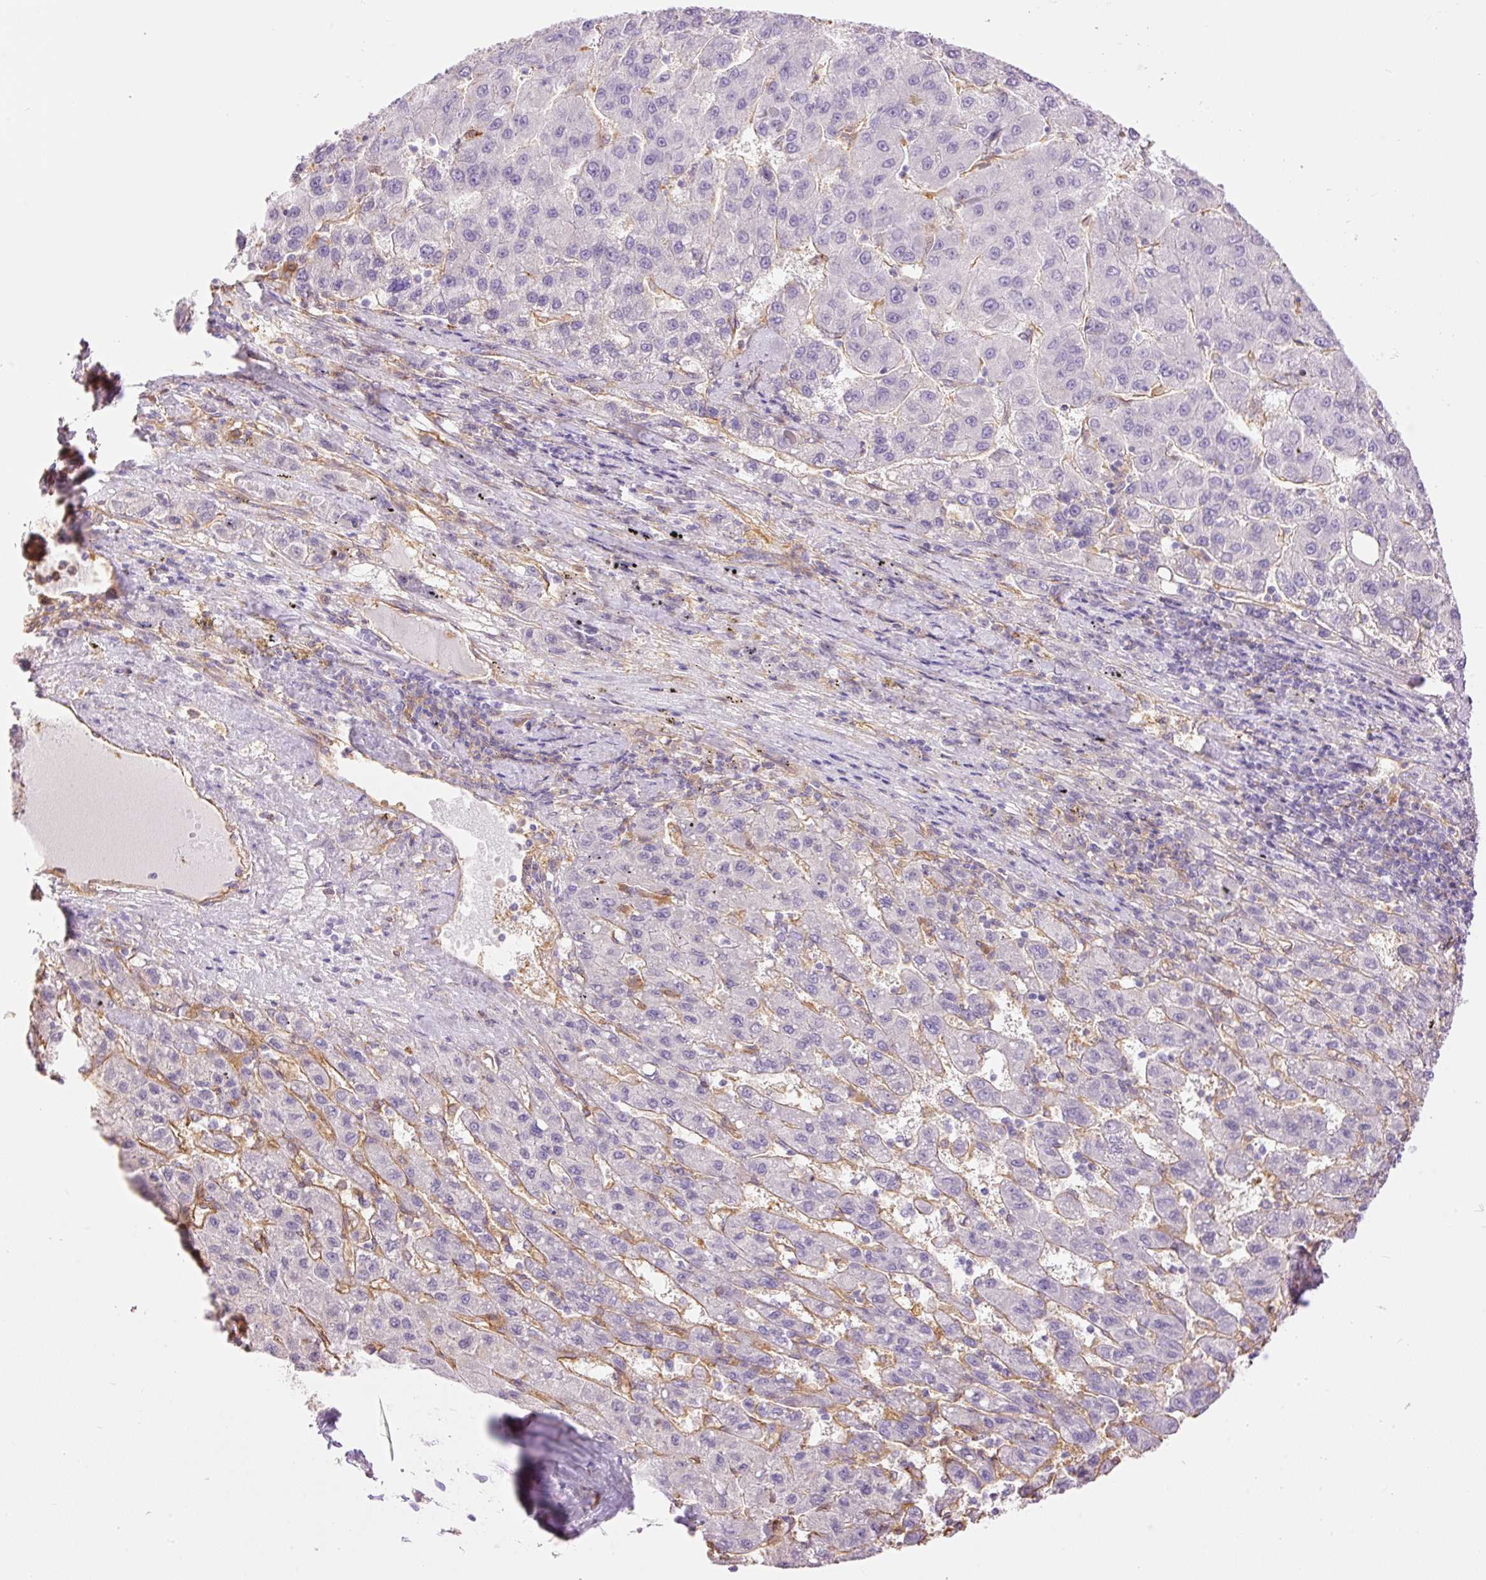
{"staining": {"intensity": "negative", "quantity": "none", "location": "none"}, "tissue": "liver cancer", "cell_type": "Tumor cells", "image_type": "cancer", "snomed": [{"axis": "morphology", "description": "Carcinoma, Hepatocellular, NOS"}, {"axis": "topography", "description": "Liver"}], "caption": "The immunohistochemistry (IHC) photomicrograph has no significant expression in tumor cells of liver hepatocellular carcinoma tissue.", "gene": "IL10RB", "patient": {"sex": "female", "age": 82}}